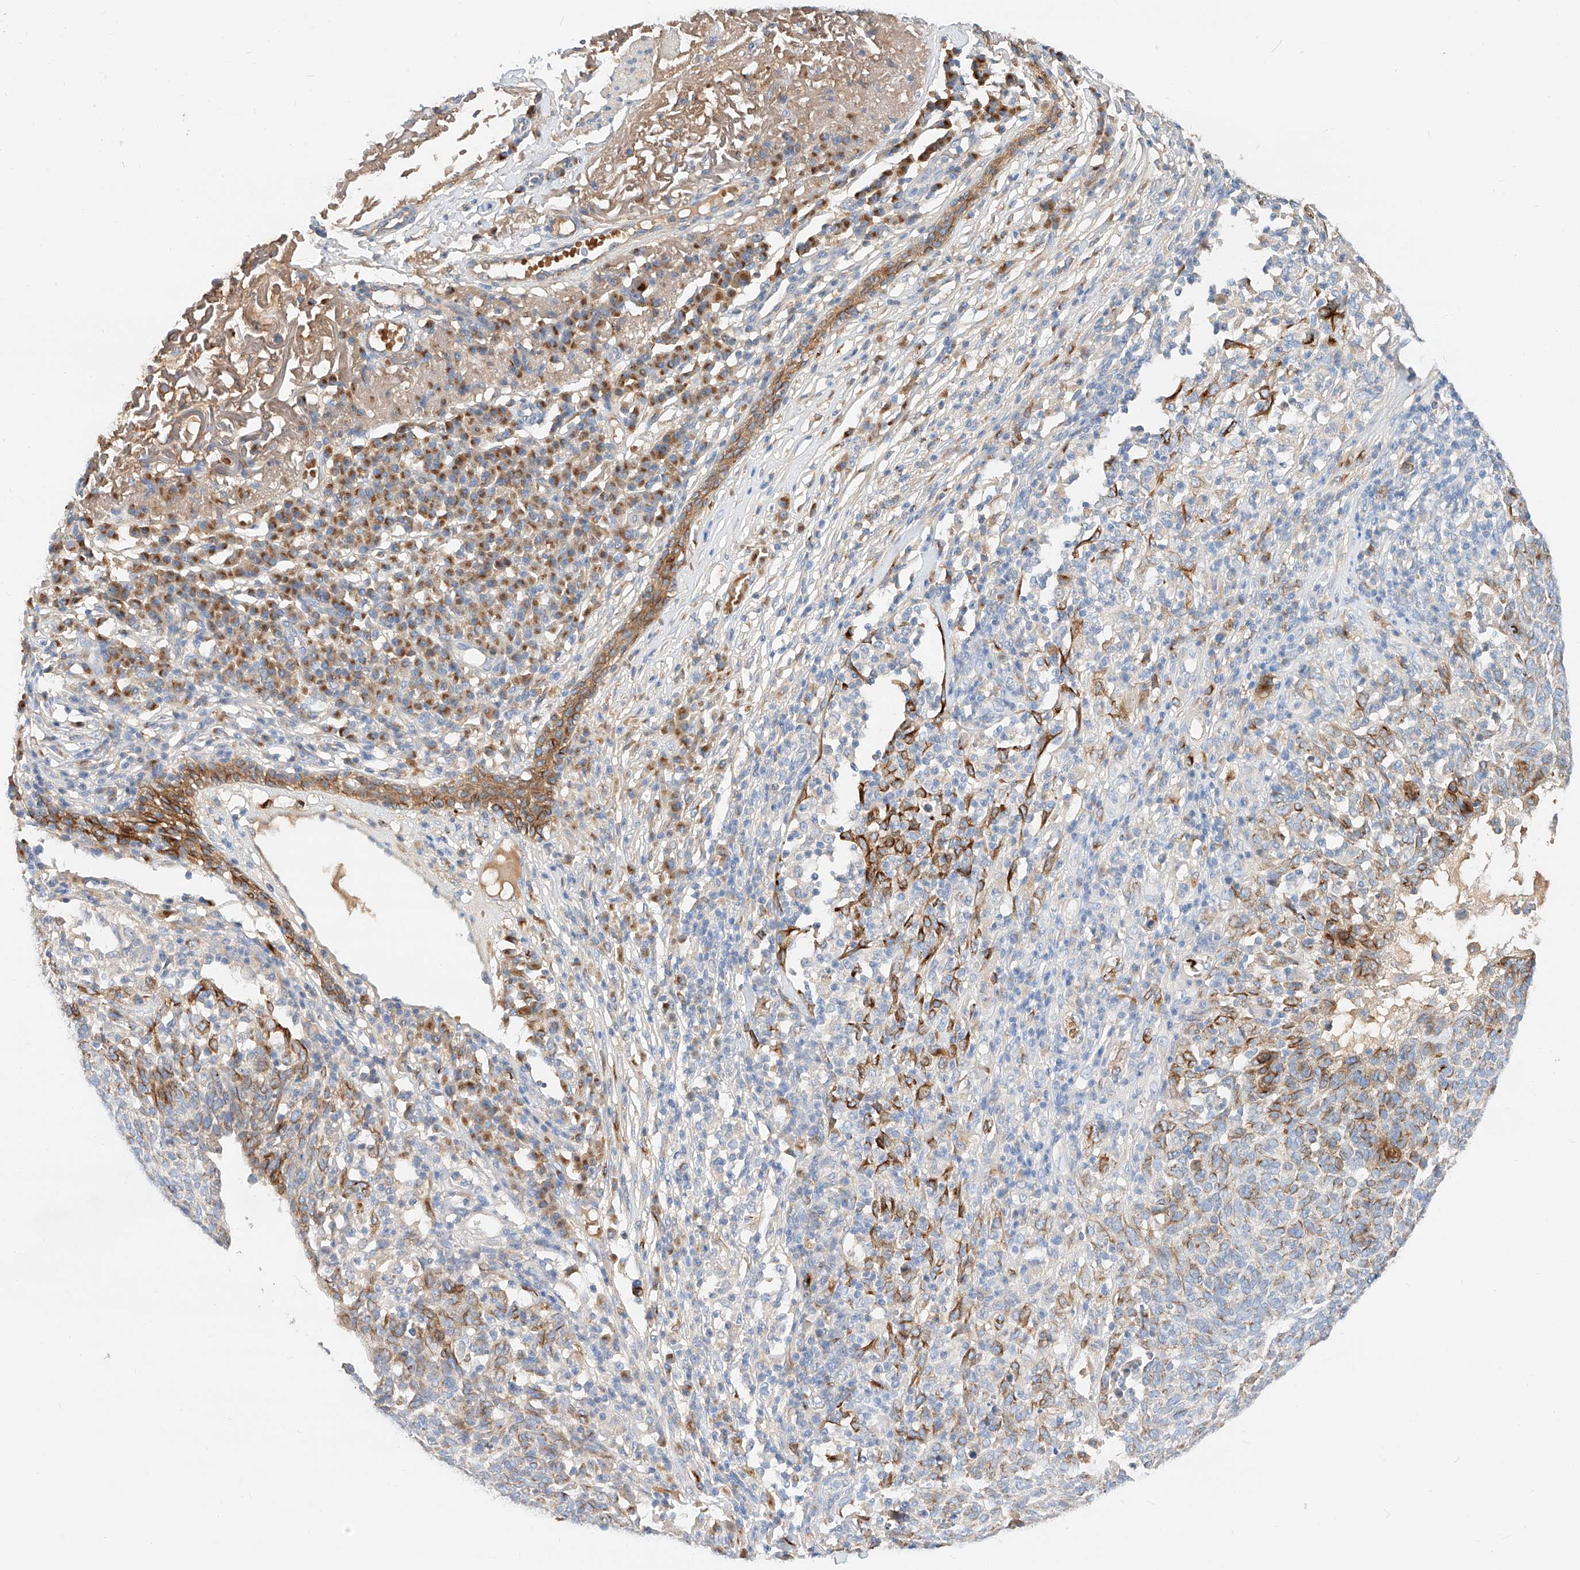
{"staining": {"intensity": "moderate", "quantity": "25%-75%", "location": "cytoplasmic/membranous"}, "tissue": "skin cancer", "cell_type": "Tumor cells", "image_type": "cancer", "snomed": [{"axis": "morphology", "description": "Squamous cell carcinoma, NOS"}, {"axis": "topography", "description": "Skin"}], "caption": "Immunohistochemistry (IHC) (DAB (3,3'-diaminobenzidine)) staining of skin cancer reveals moderate cytoplasmic/membranous protein expression in approximately 25%-75% of tumor cells.", "gene": "MAP7", "patient": {"sex": "female", "age": 90}}